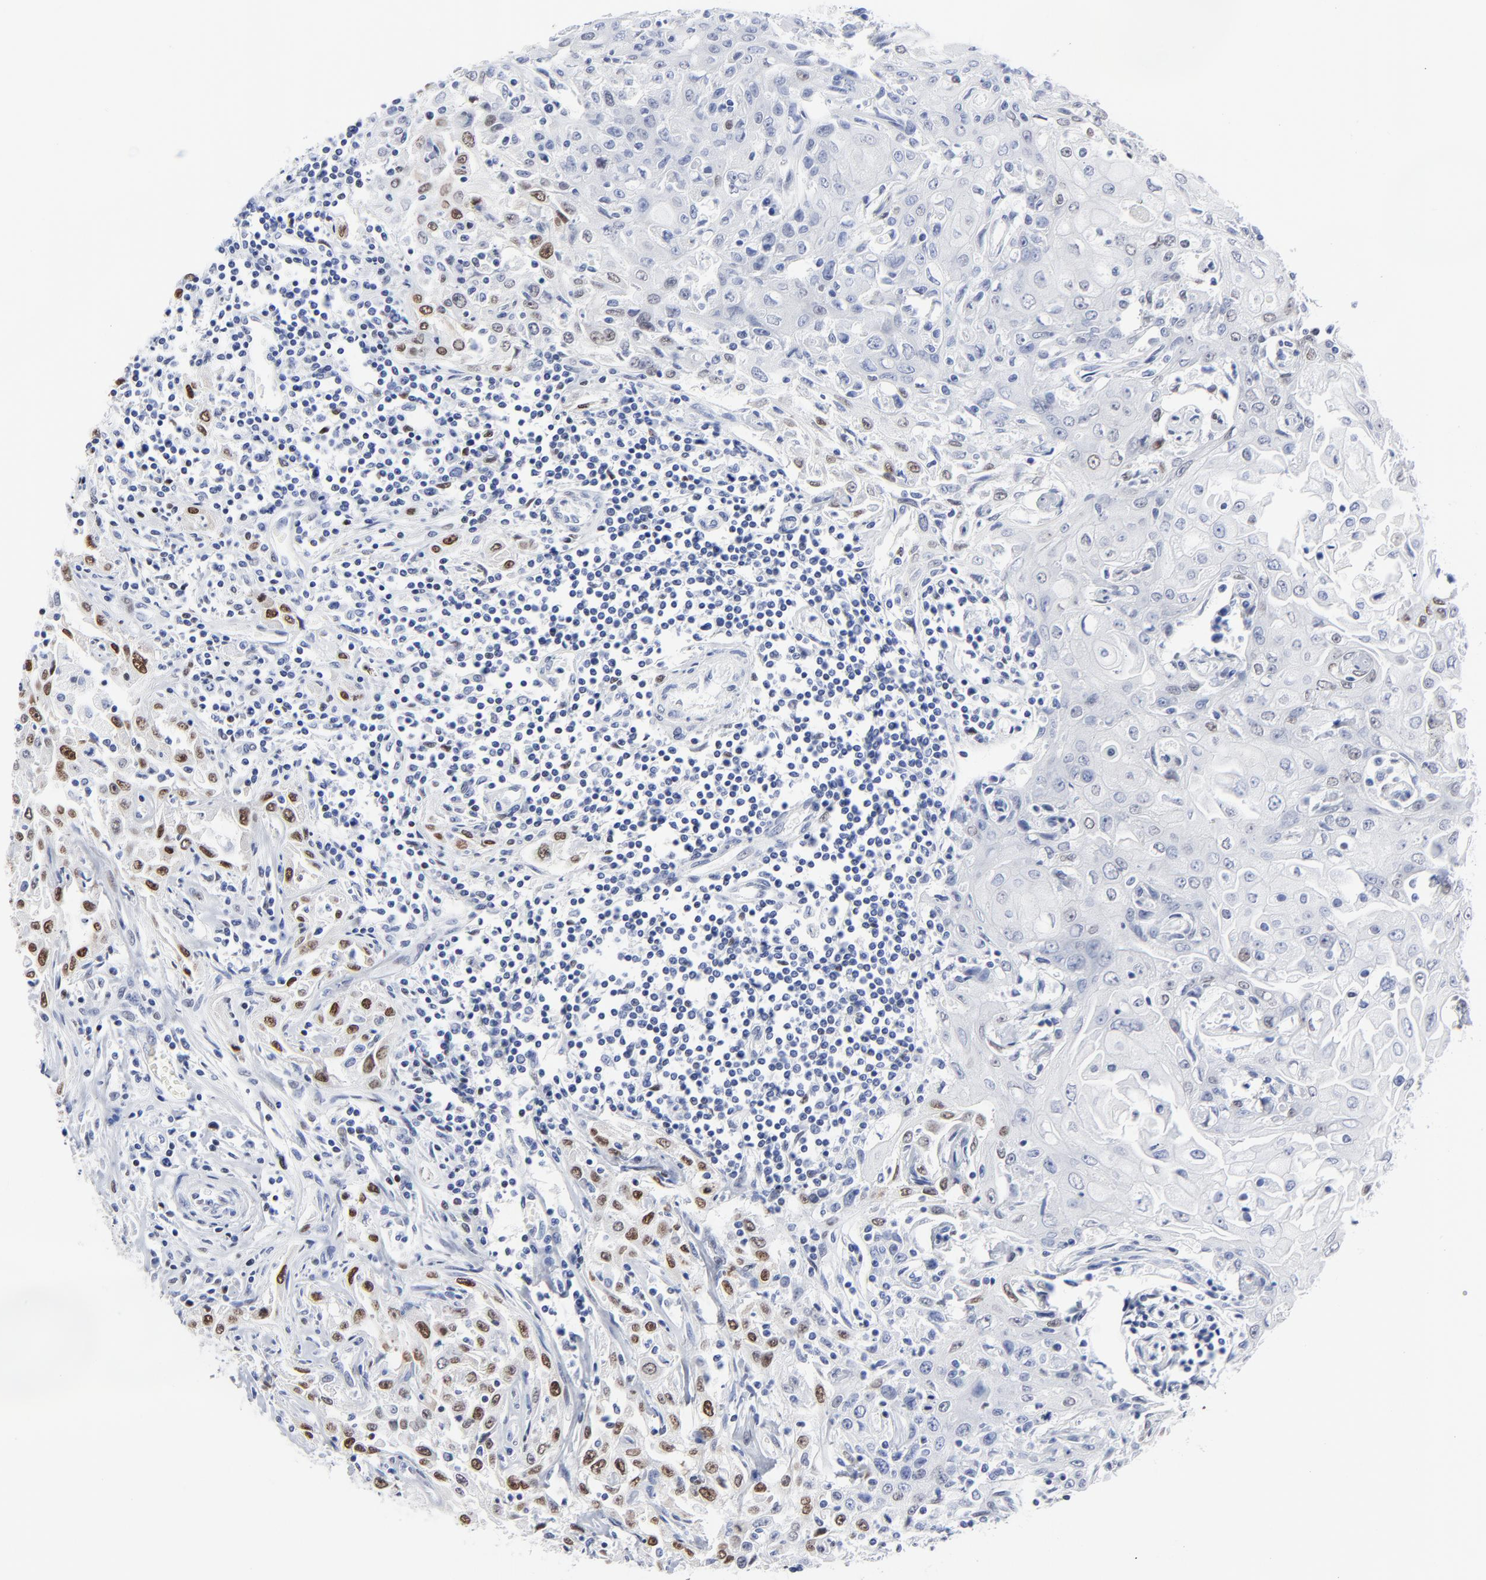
{"staining": {"intensity": "strong", "quantity": "25%-75%", "location": "nuclear"}, "tissue": "head and neck cancer", "cell_type": "Tumor cells", "image_type": "cancer", "snomed": [{"axis": "morphology", "description": "Squamous cell carcinoma, NOS"}, {"axis": "topography", "description": "Oral tissue"}, {"axis": "topography", "description": "Head-Neck"}], "caption": "Brown immunohistochemical staining in human head and neck squamous cell carcinoma displays strong nuclear positivity in approximately 25%-75% of tumor cells.", "gene": "JUN", "patient": {"sex": "female", "age": 76}}